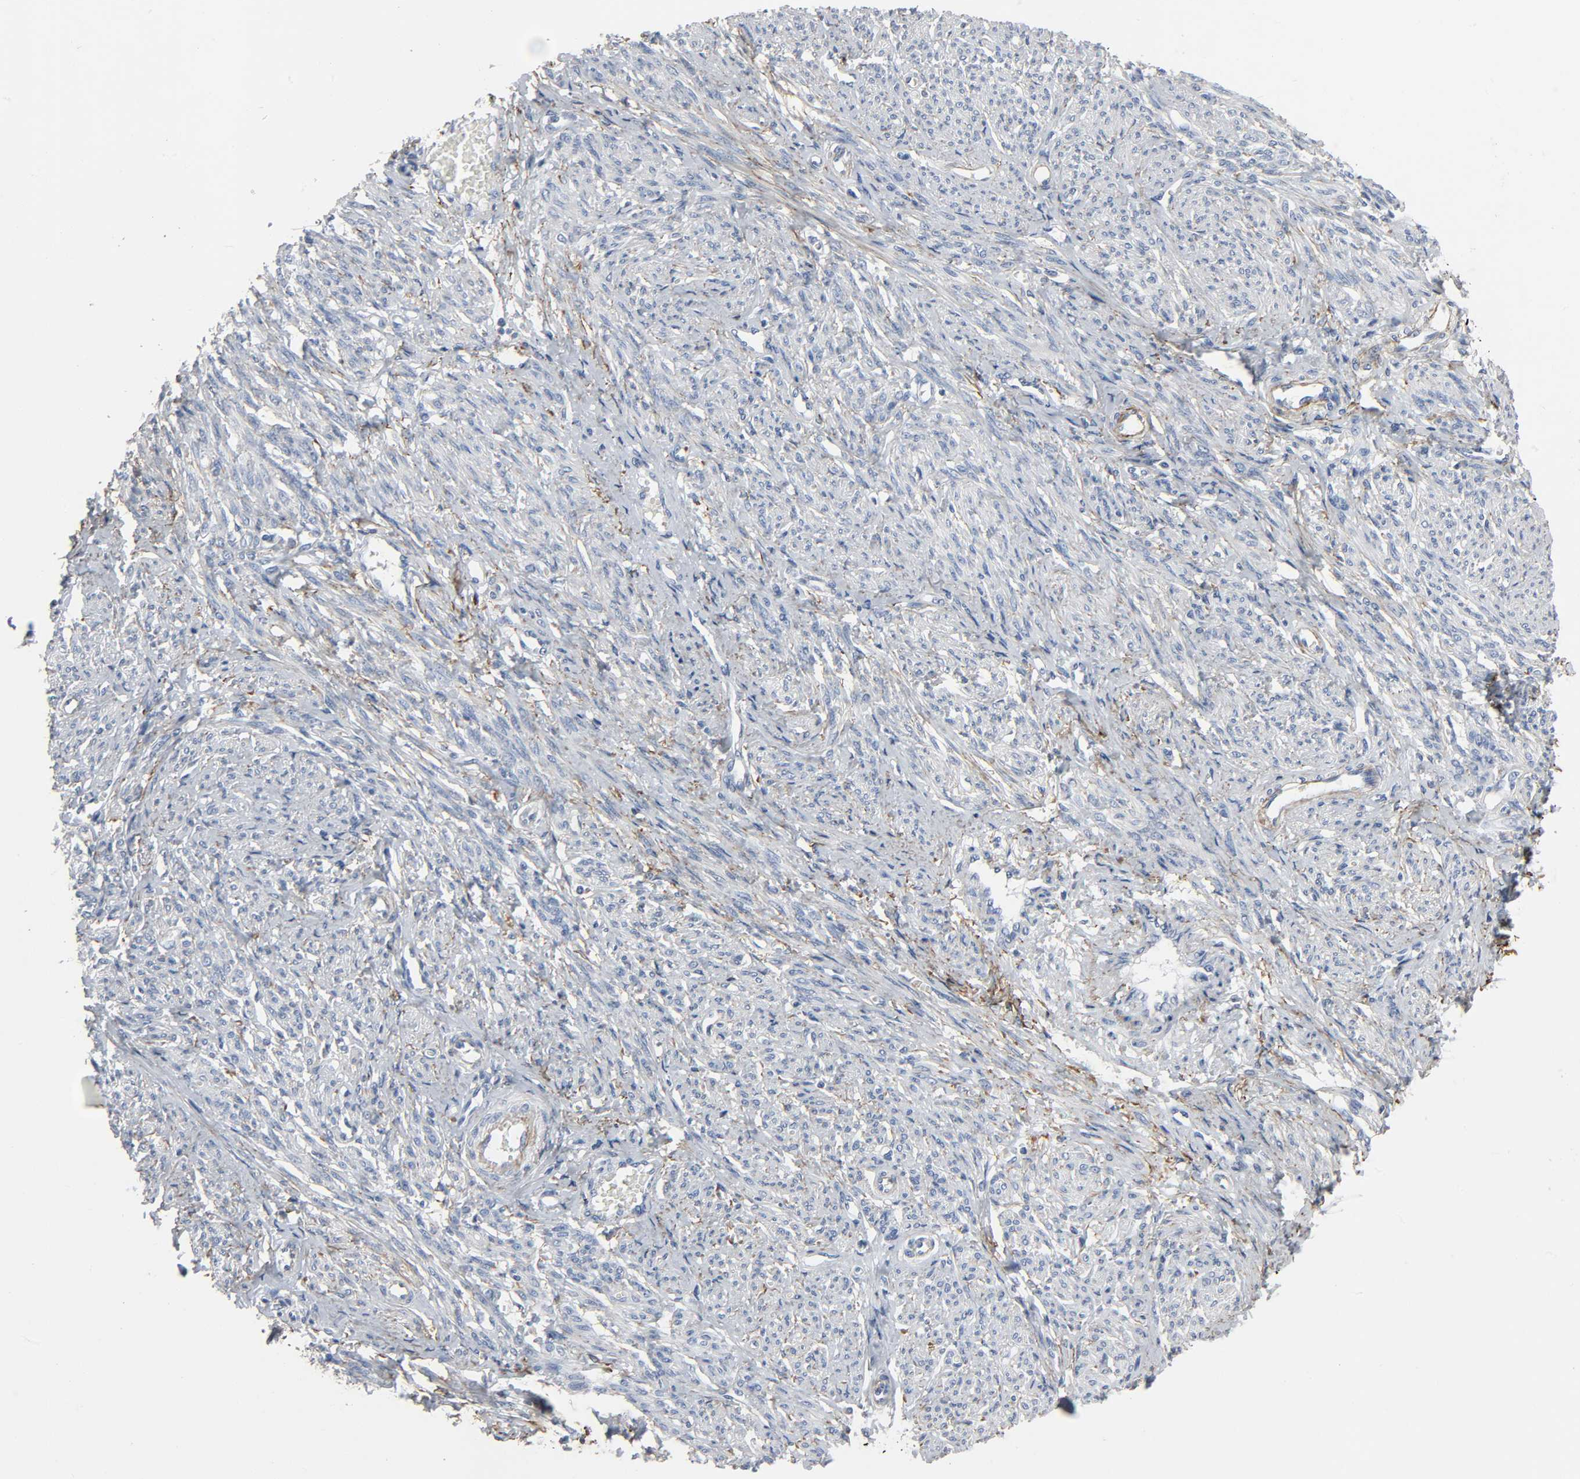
{"staining": {"intensity": "moderate", "quantity": "25%-75%", "location": "cytoplasmic/membranous"}, "tissue": "smooth muscle", "cell_type": "Smooth muscle cells", "image_type": "normal", "snomed": [{"axis": "morphology", "description": "Normal tissue, NOS"}, {"axis": "topography", "description": "Smooth muscle"}], "caption": "The histopathology image exhibits staining of unremarkable smooth muscle, revealing moderate cytoplasmic/membranous protein positivity (brown color) within smooth muscle cells.", "gene": "FBLN5", "patient": {"sex": "female", "age": 65}}